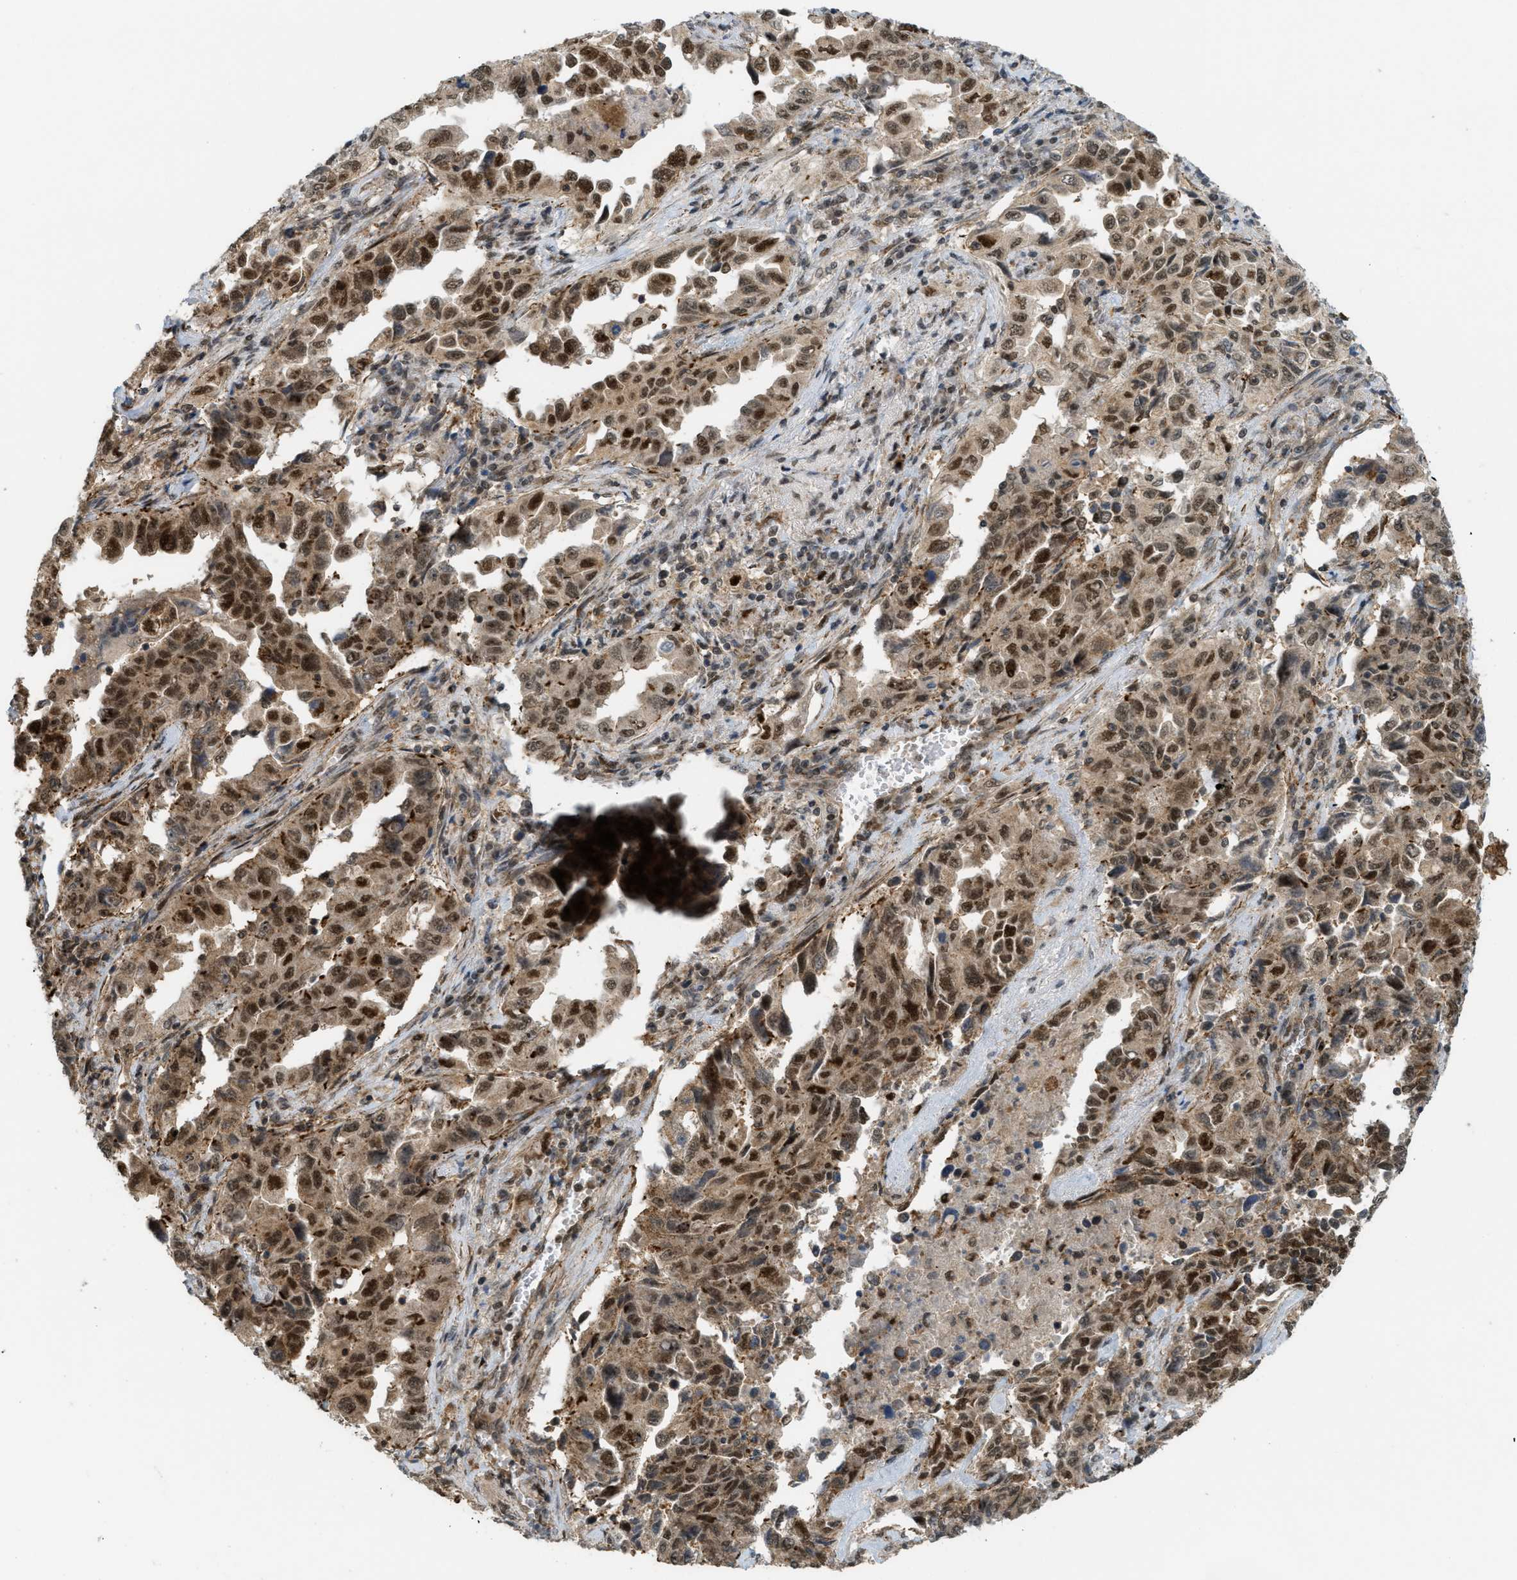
{"staining": {"intensity": "strong", "quantity": ">75%", "location": "cytoplasmic/membranous,nuclear"}, "tissue": "lung cancer", "cell_type": "Tumor cells", "image_type": "cancer", "snomed": [{"axis": "morphology", "description": "Adenocarcinoma, NOS"}, {"axis": "topography", "description": "Lung"}], "caption": "Lung cancer stained with DAB immunohistochemistry displays high levels of strong cytoplasmic/membranous and nuclear positivity in approximately >75% of tumor cells. (Stains: DAB in brown, nuclei in blue, Microscopy: brightfield microscopy at high magnification).", "gene": "TLK1", "patient": {"sex": "female", "age": 51}}